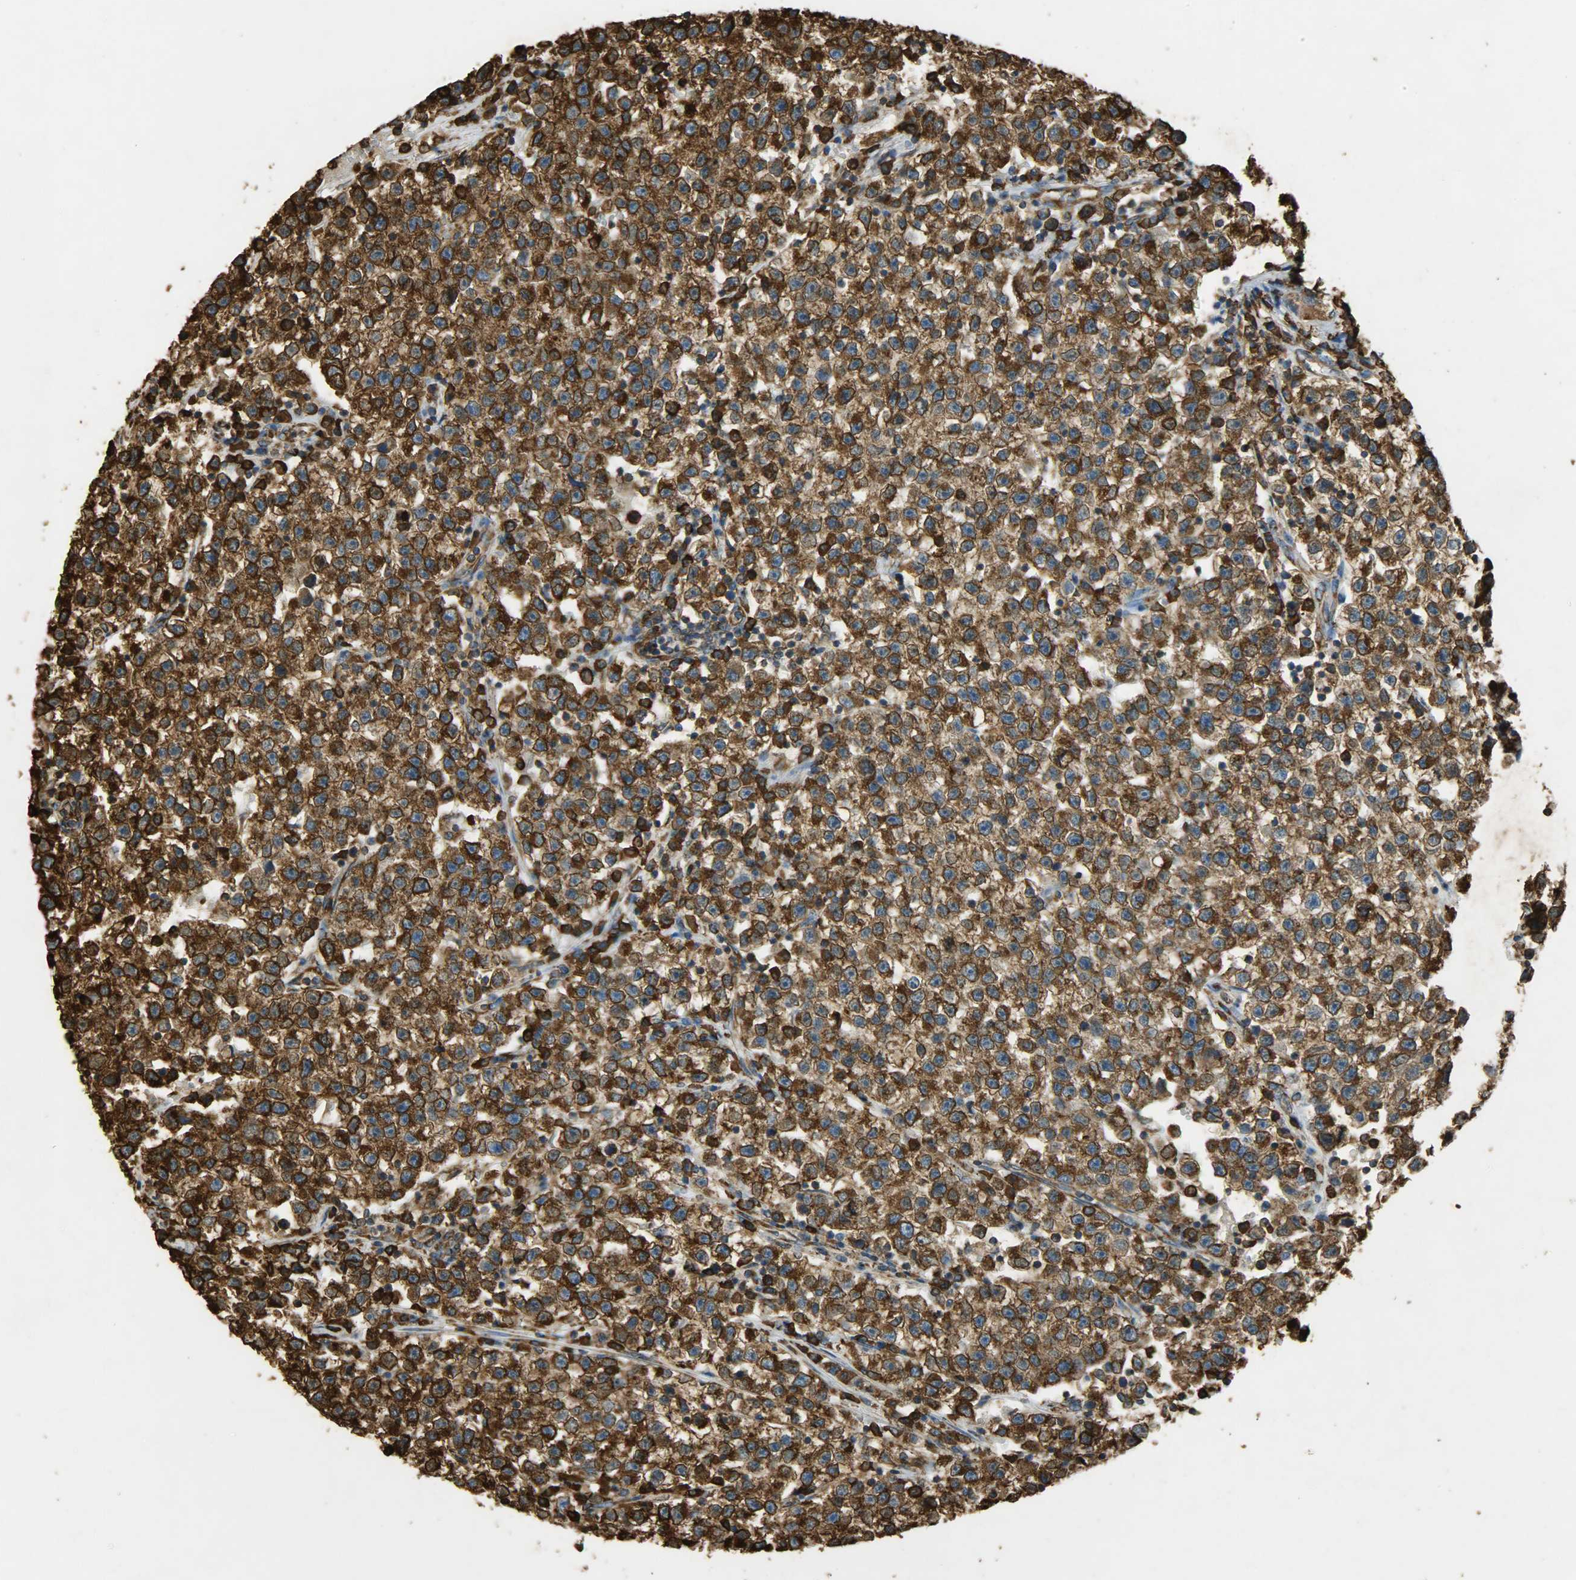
{"staining": {"intensity": "strong", "quantity": ">75%", "location": "cytoplasmic/membranous"}, "tissue": "testis cancer", "cell_type": "Tumor cells", "image_type": "cancer", "snomed": [{"axis": "morphology", "description": "Seminoma, NOS"}, {"axis": "topography", "description": "Testis"}], "caption": "The image demonstrates immunohistochemical staining of testis seminoma. There is strong cytoplasmic/membranous staining is appreciated in about >75% of tumor cells.", "gene": "HSP90B1", "patient": {"sex": "male", "age": 22}}